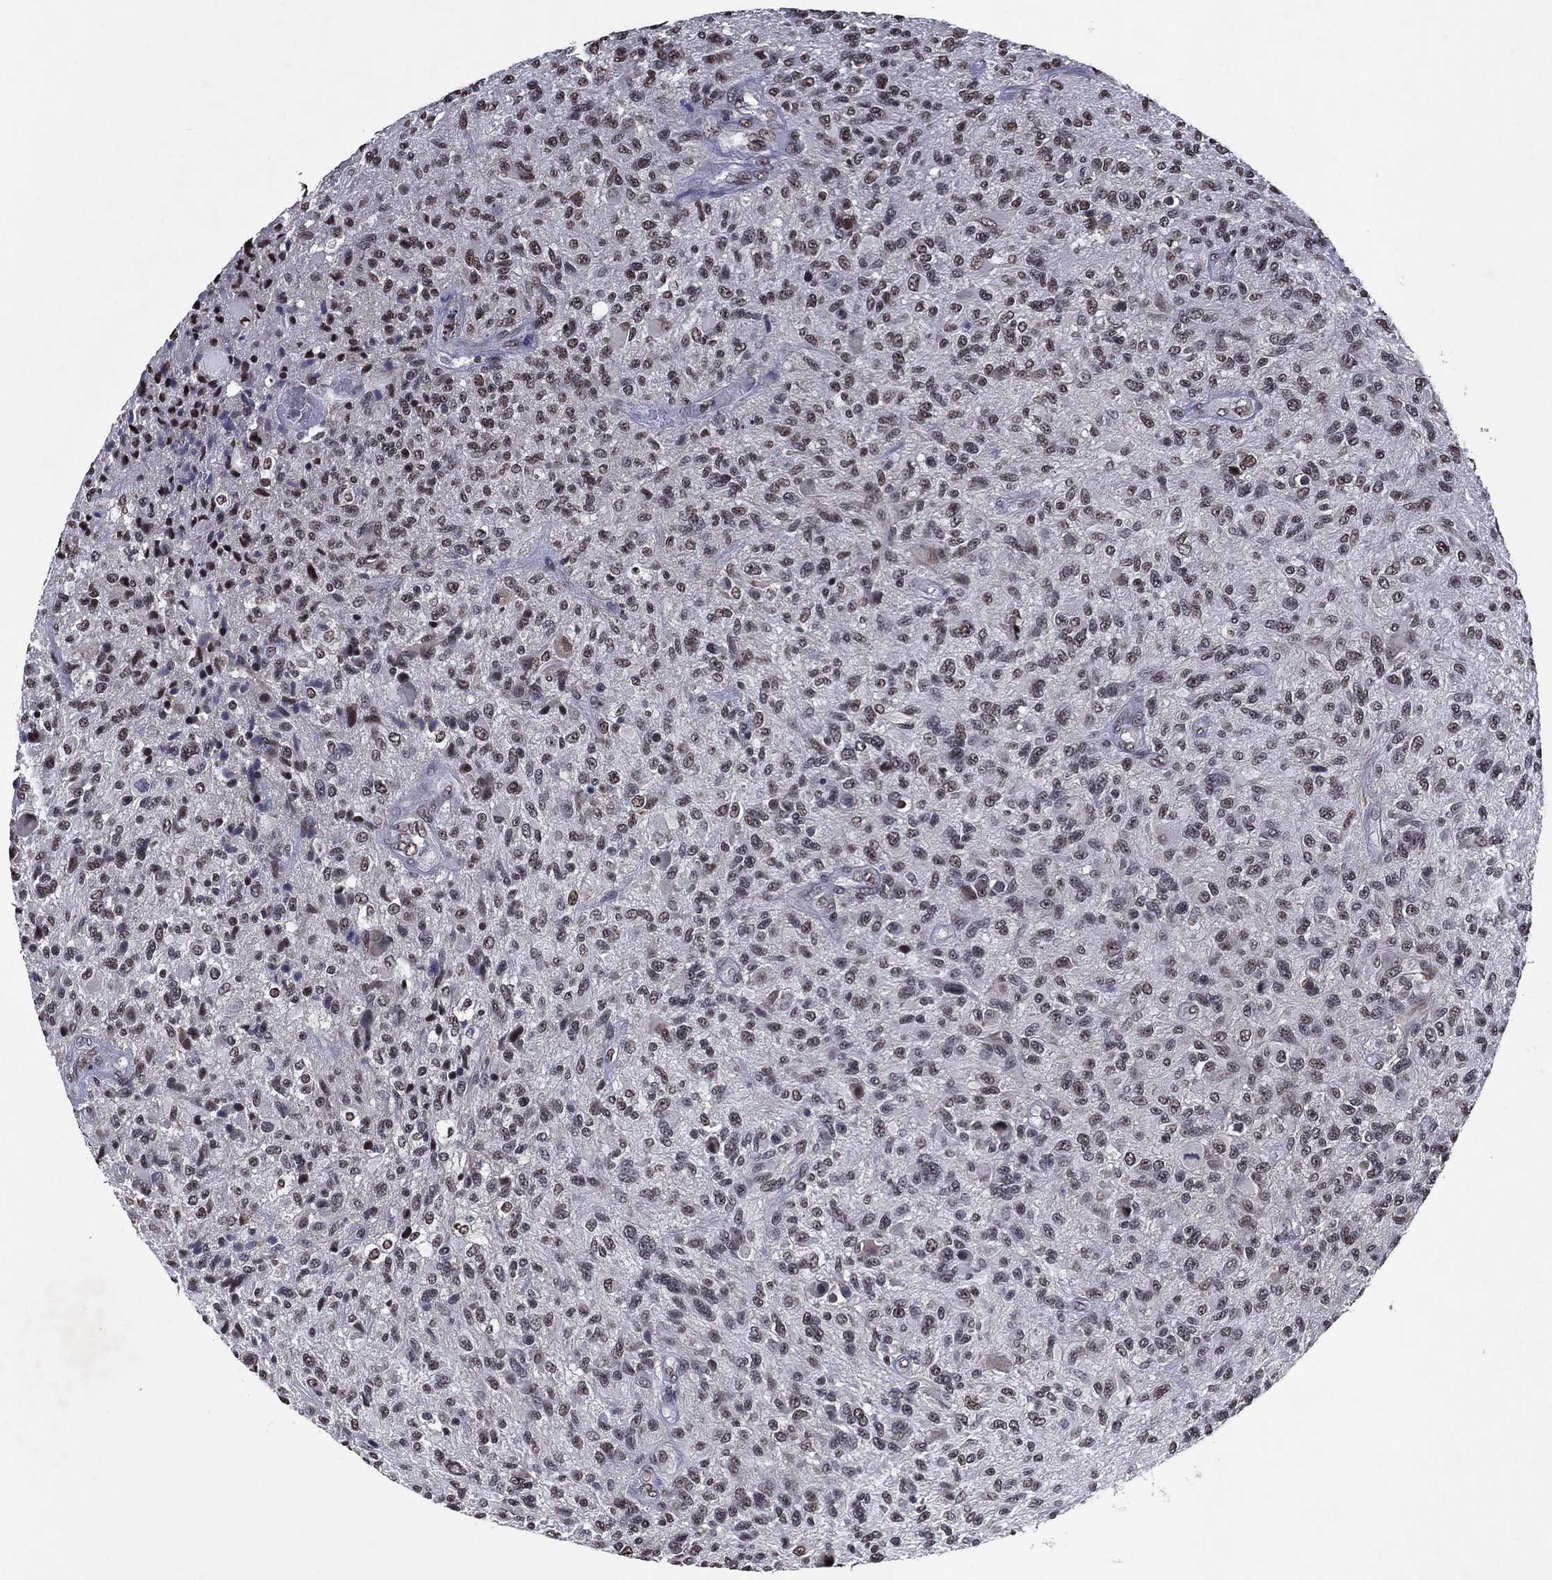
{"staining": {"intensity": "moderate", "quantity": "25%-75%", "location": "nuclear"}, "tissue": "glioma", "cell_type": "Tumor cells", "image_type": "cancer", "snomed": [{"axis": "morphology", "description": "Glioma, malignant, High grade"}, {"axis": "topography", "description": "Brain"}], "caption": "Malignant high-grade glioma stained with a brown dye shows moderate nuclear positive expression in about 25%-75% of tumor cells.", "gene": "ZBTB42", "patient": {"sex": "male", "age": 47}}